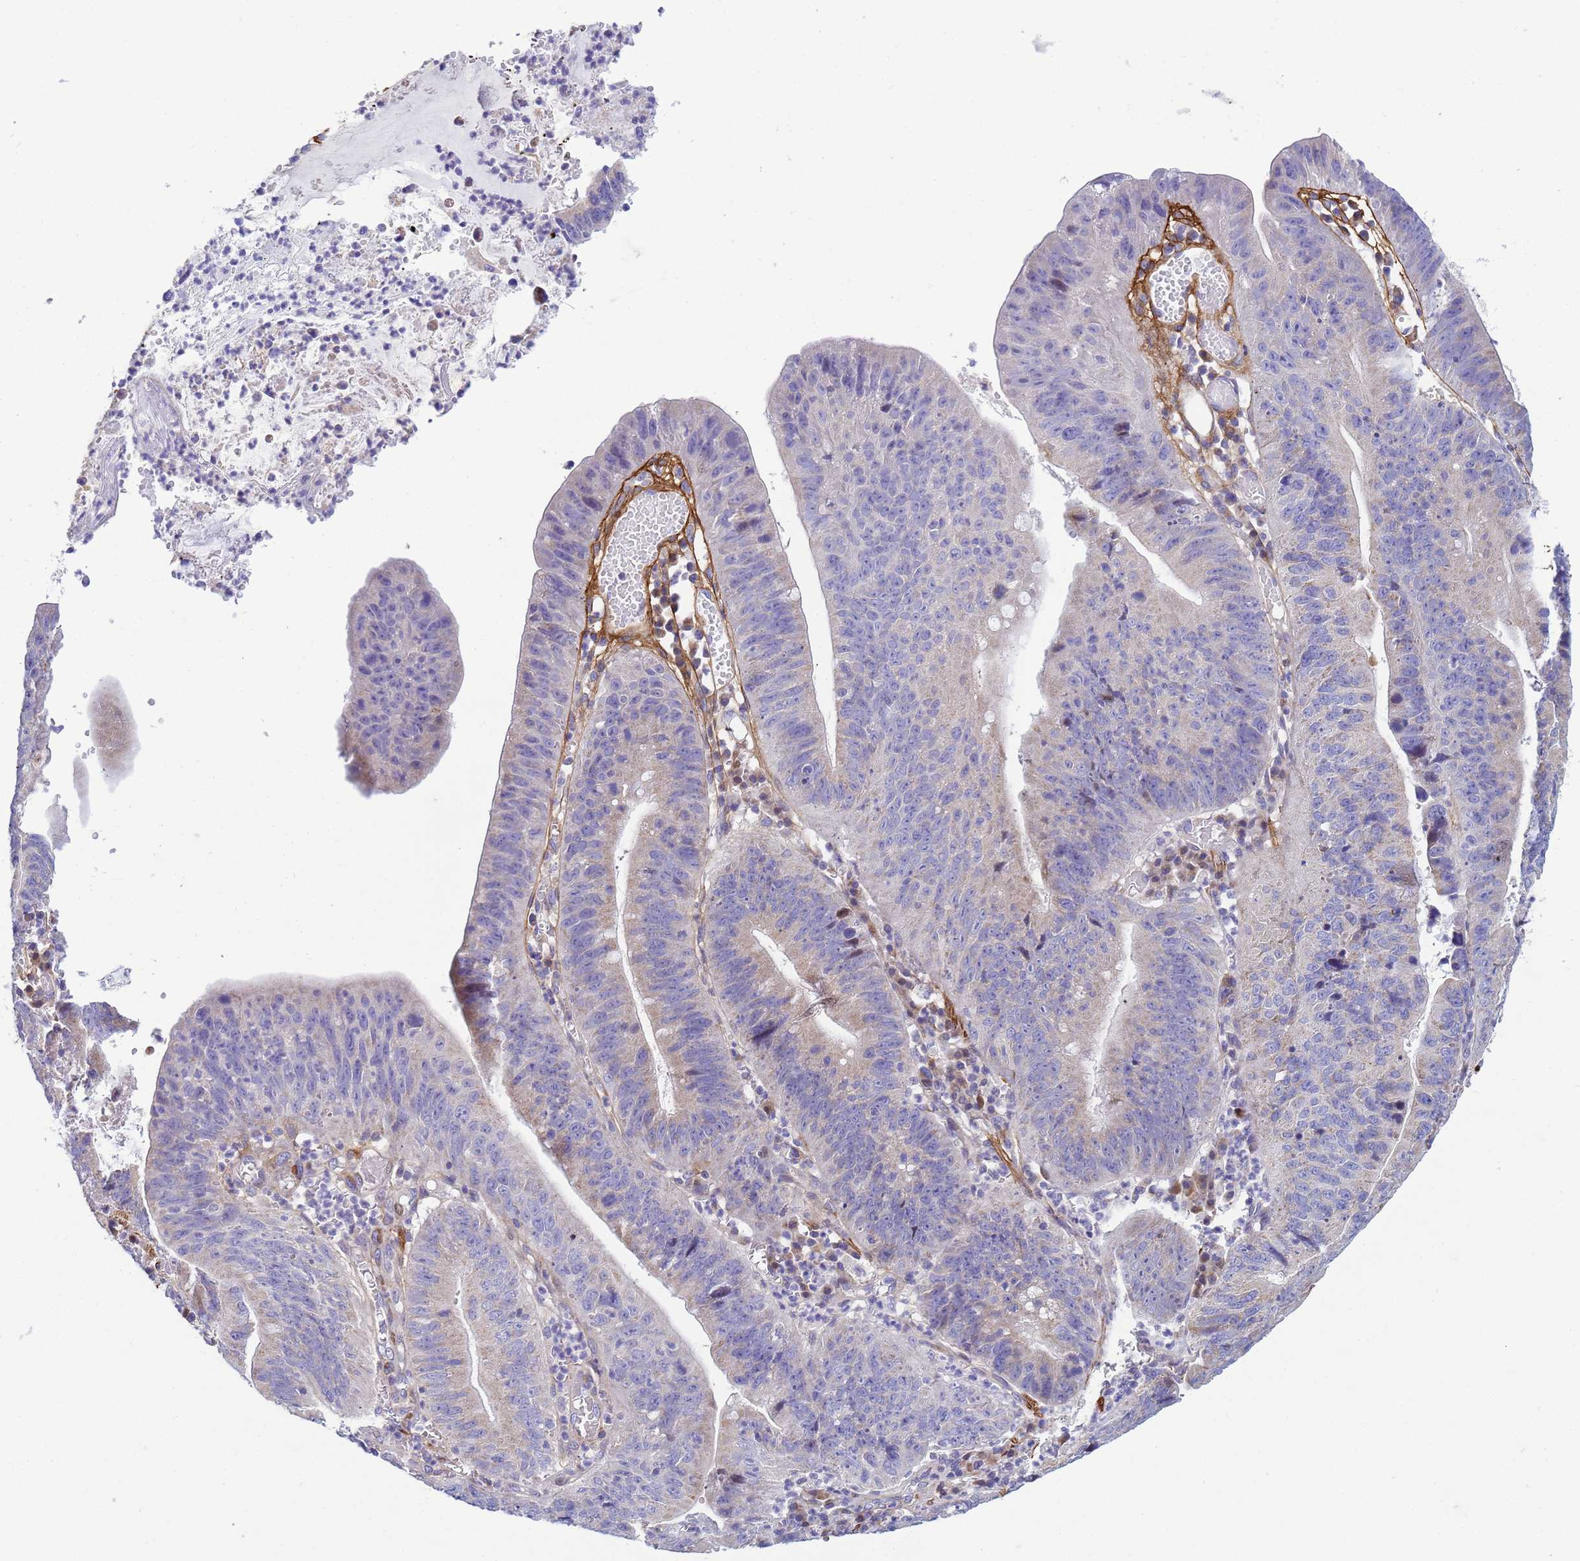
{"staining": {"intensity": "weak", "quantity": "25%-75%", "location": "cytoplasmic/membranous"}, "tissue": "stomach cancer", "cell_type": "Tumor cells", "image_type": "cancer", "snomed": [{"axis": "morphology", "description": "Adenocarcinoma, NOS"}, {"axis": "topography", "description": "Stomach"}], "caption": "Human stomach cancer stained with a brown dye reveals weak cytoplasmic/membranous positive staining in approximately 25%-75% of tumor cells.", "gene": "P2RX7", "patient": {"sex": "male", "age": 59}}